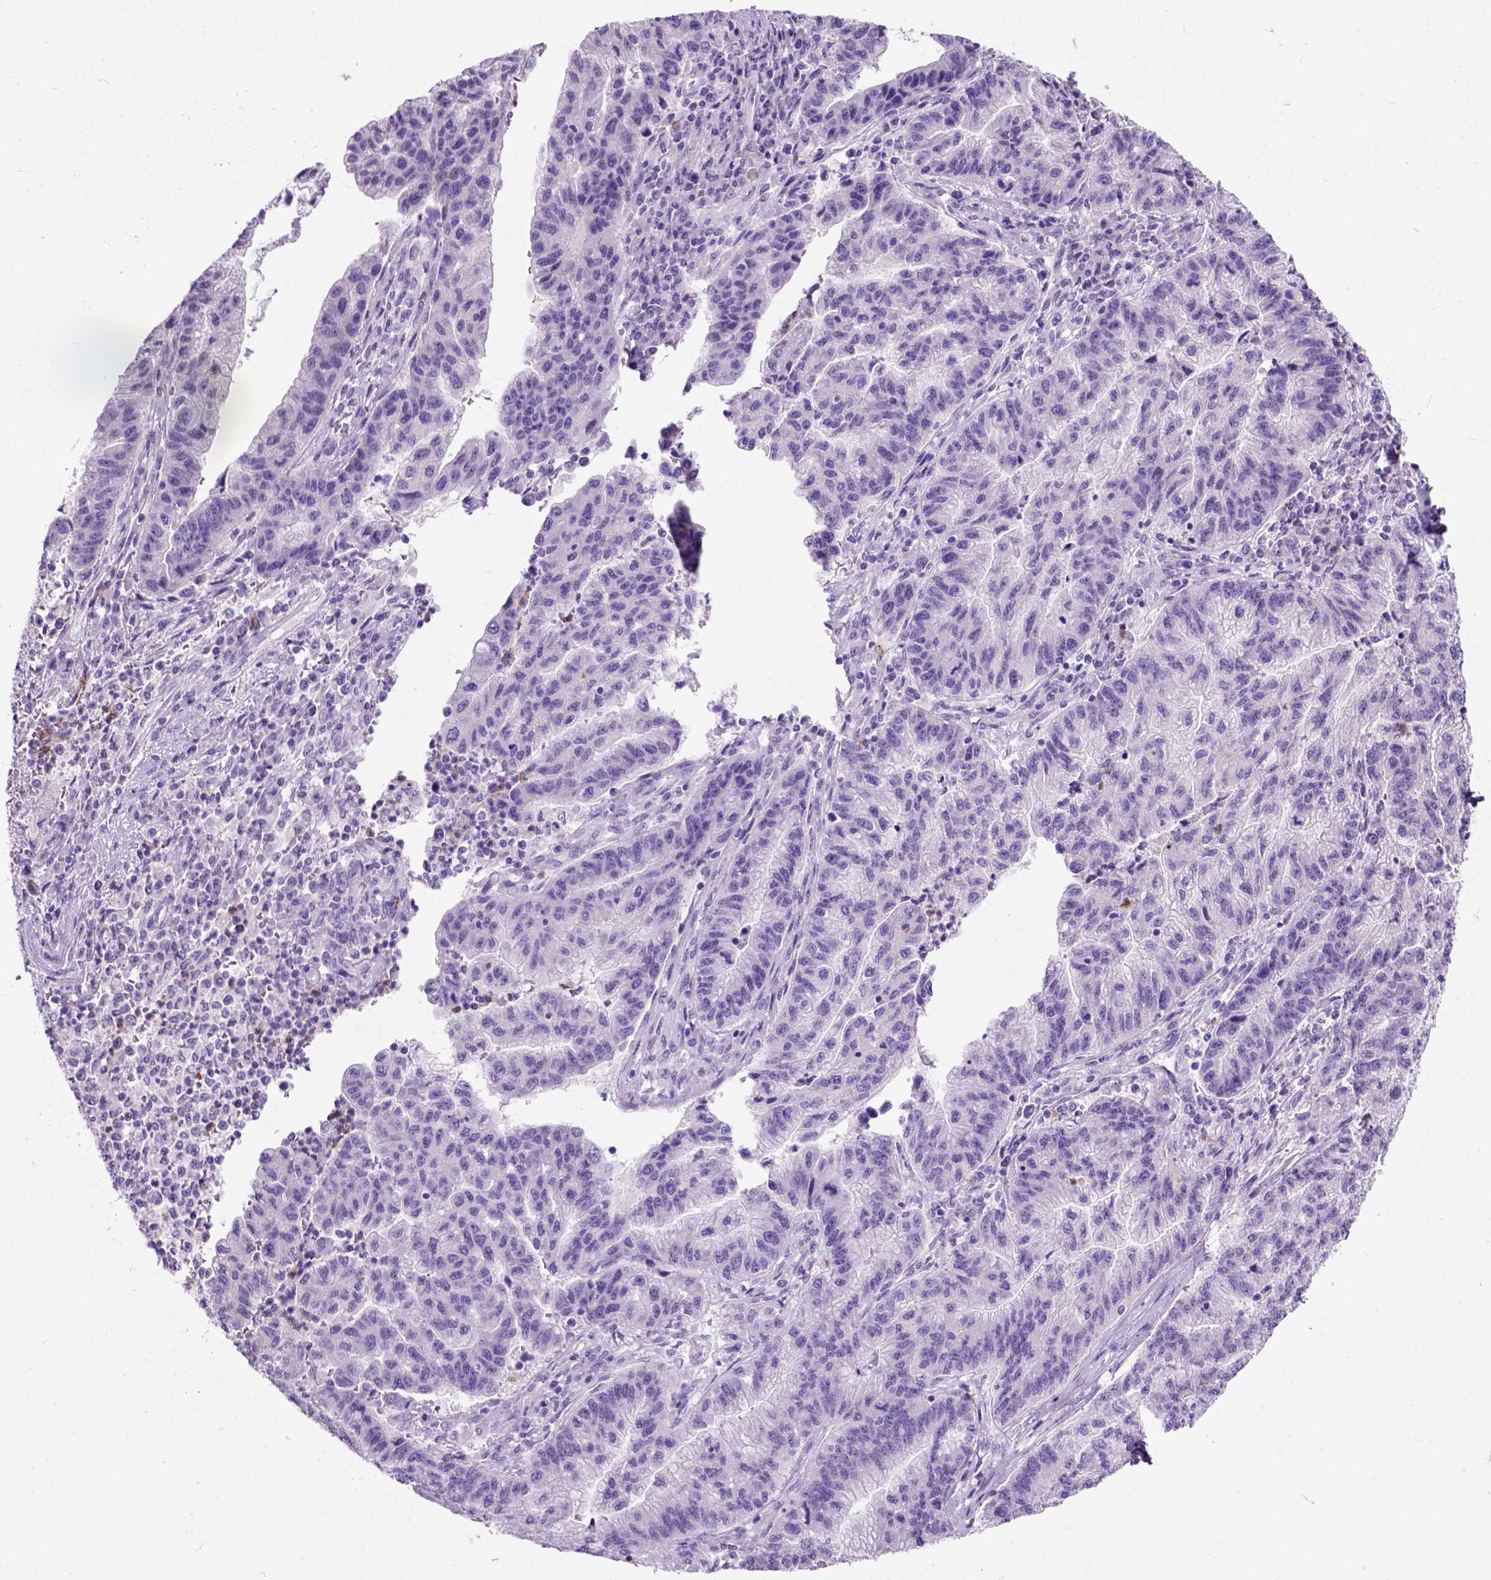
{"staining": {"intensity": "negative", "quantity": "none", "location": "none"}, "tissue": "stomach cancer", "cell_type": "Tumor cells", "image_type": "cancer", "snomed": [{"axis": "morphology", "description": "Adenocarcinoma, NOS"}, {"axis": "topography", "description": "Stomach"}], "caption": "Image shows no significant protein expression in tumor cells of stomach cancer. (Stains: DAB (3,3'-diaminobenzidine) immunohistochemistry with hematoxylin counter stain, Microscopy: brightfield microscopy at high magnification).", "gene": "MAPT", "patient": {"sex": "male", "age": 83}}